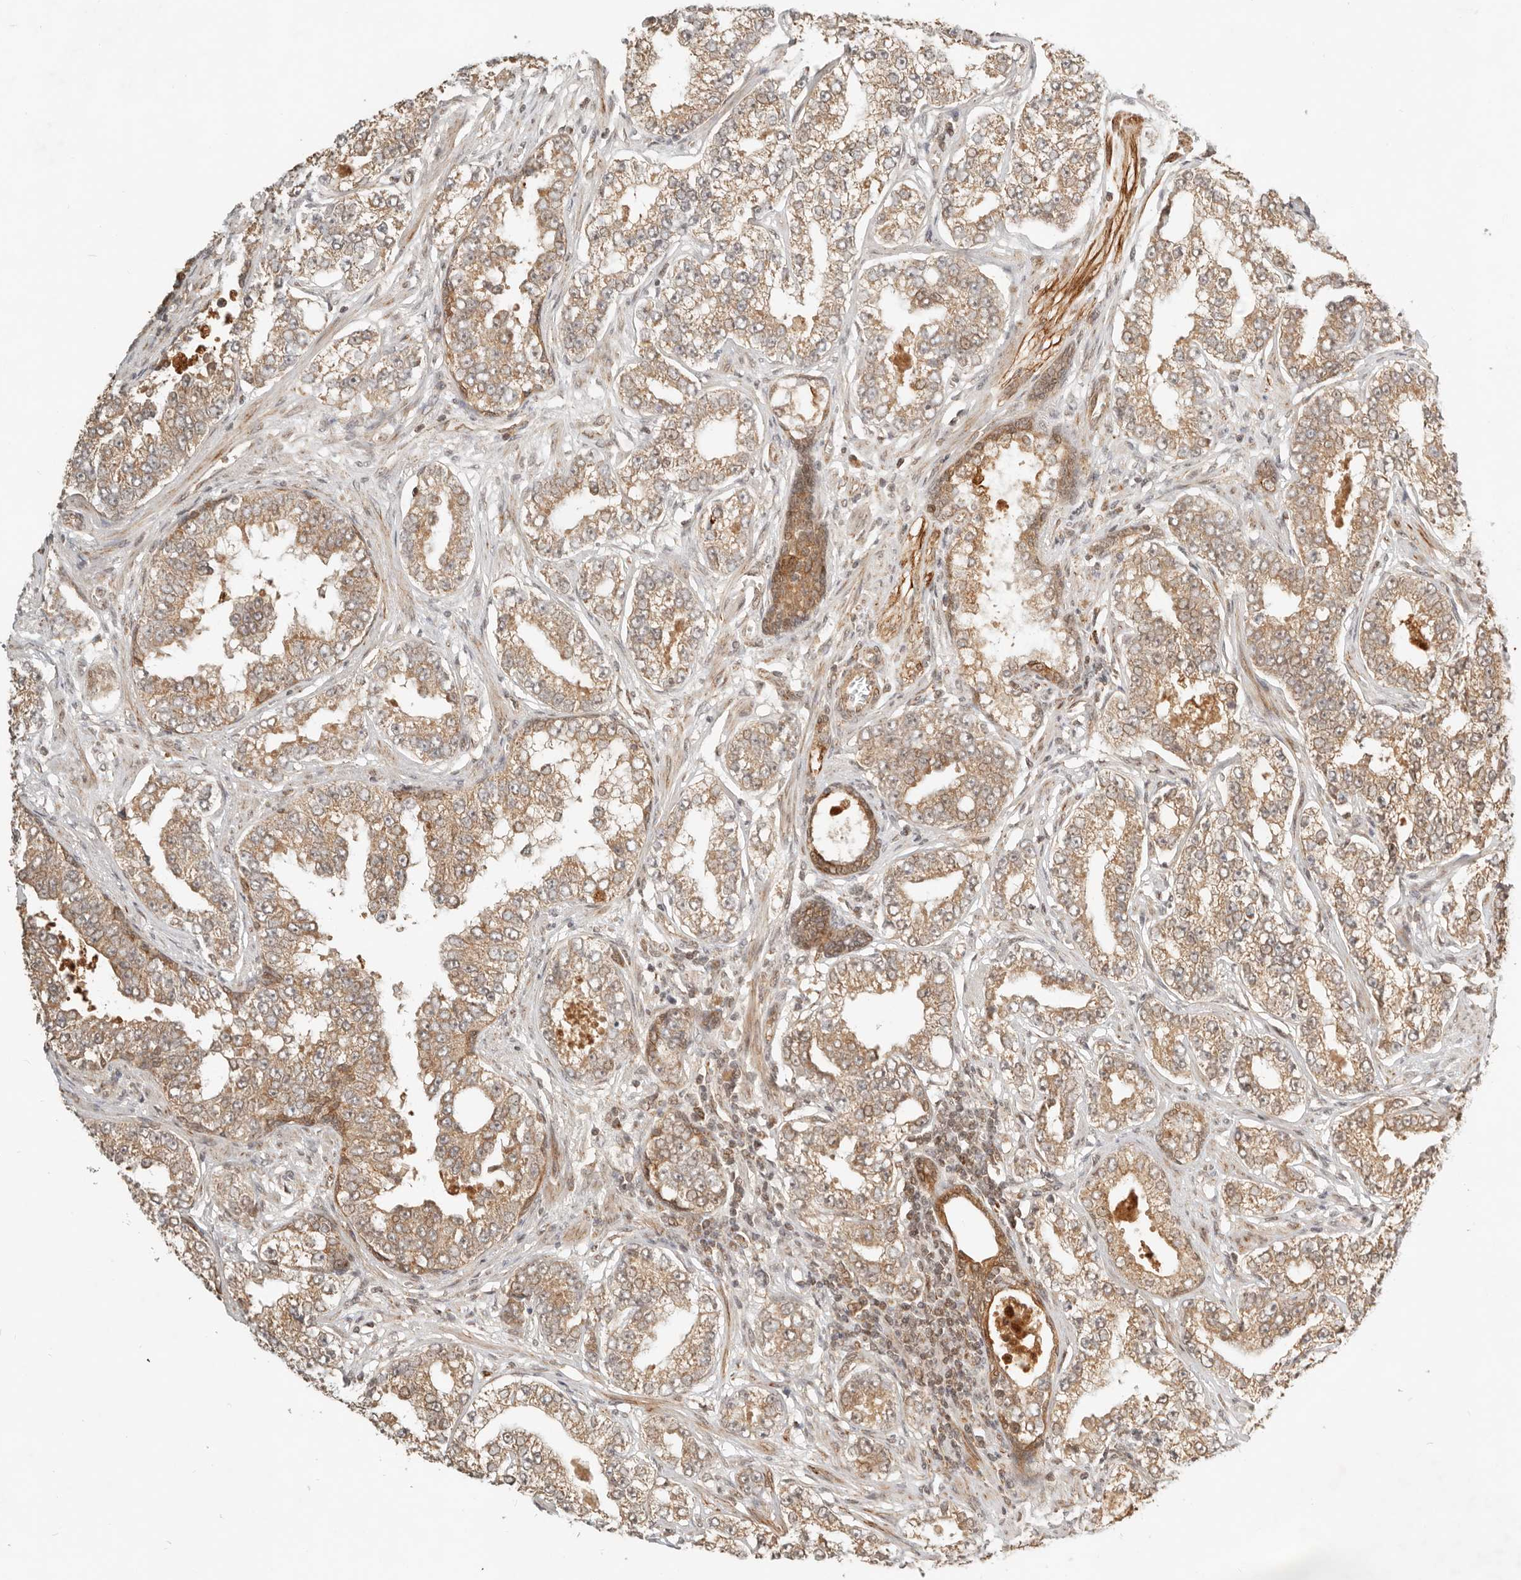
{"staining": {"intensity": "moderate", "quantity": ">75%", "location": "cytoplasmic/membranous"}, "tissue": "prostate cancer", "cell_type": "Tumor cells", "image_type": "cancer", "snomed": [{"axis": "morphology", "description": "Normal tissue, NOS"}, {"axis": "morphology", "description": "Adenocarcinoma, High grade"}, {"axis": "topography", "description": "Prostate"}], "caption": "The photomicrograph demonstrates immunohistochemical staining of adenocarcinoma (high-grade) (prostate). There is moderate cytoplasmic/membranous positivity is present in about >75% of tumor cells.", "gene": "BAALC", "patient": {"sex": "male", "age": 83}}